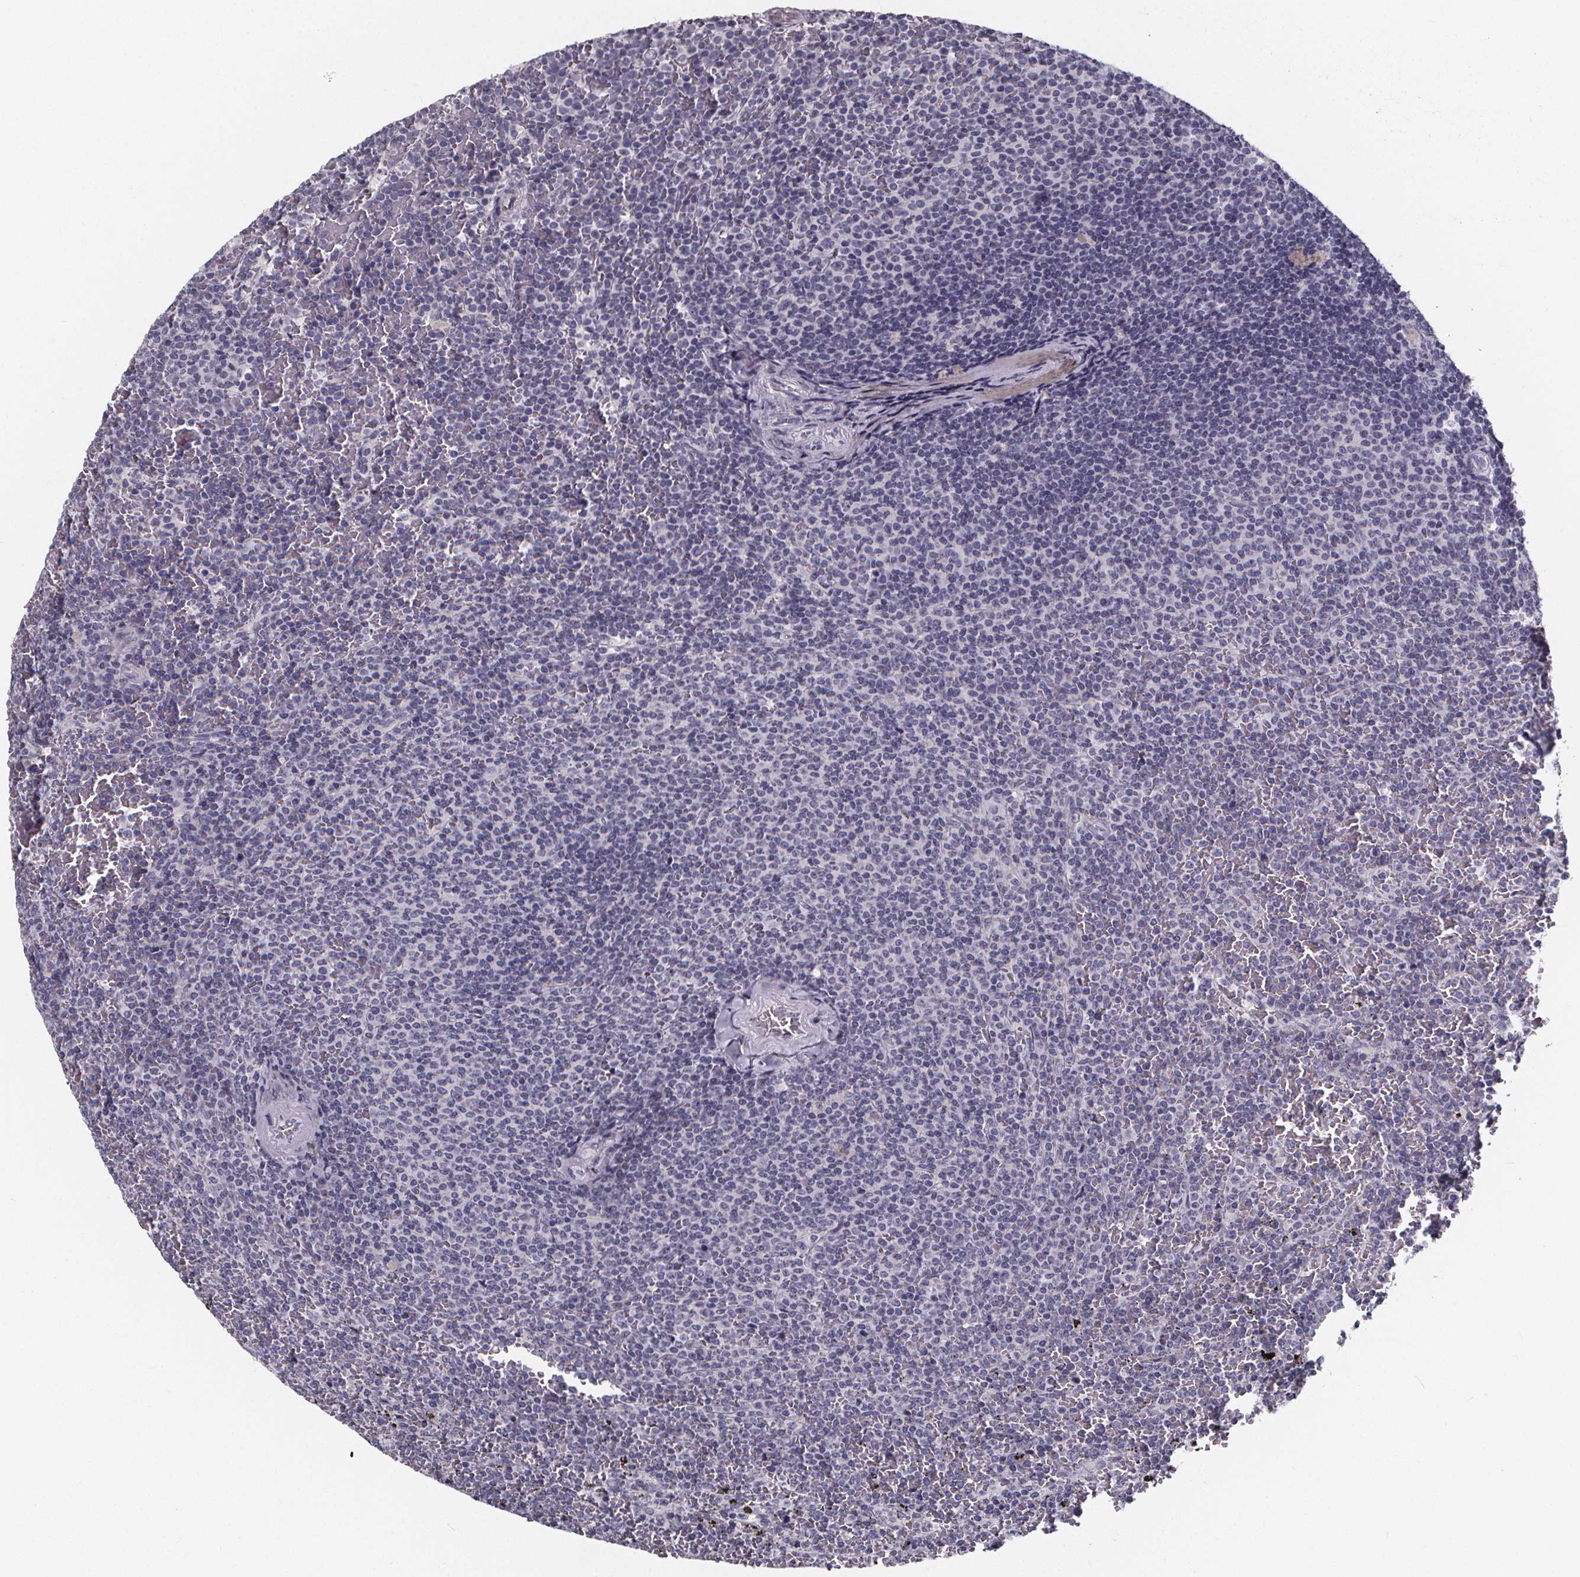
{"staining": {"intensity": "negative", "quantity": "none", "location": "none"}, "tissue": "lymphoma", "cell_type": "Tumor cells", "image_type": "cancer", "snomed": [{"axis": "morphology", "description": "Malignant lymphoma, non-Hodgkin's type, Low grade"}, {"axis": "topography", "description": "Spleen"}], "caption": "Tumor cells are negative for protein expression in human lymphoma.", "gene": "AGT", "patient": {"sex": "female", "age": 77}}